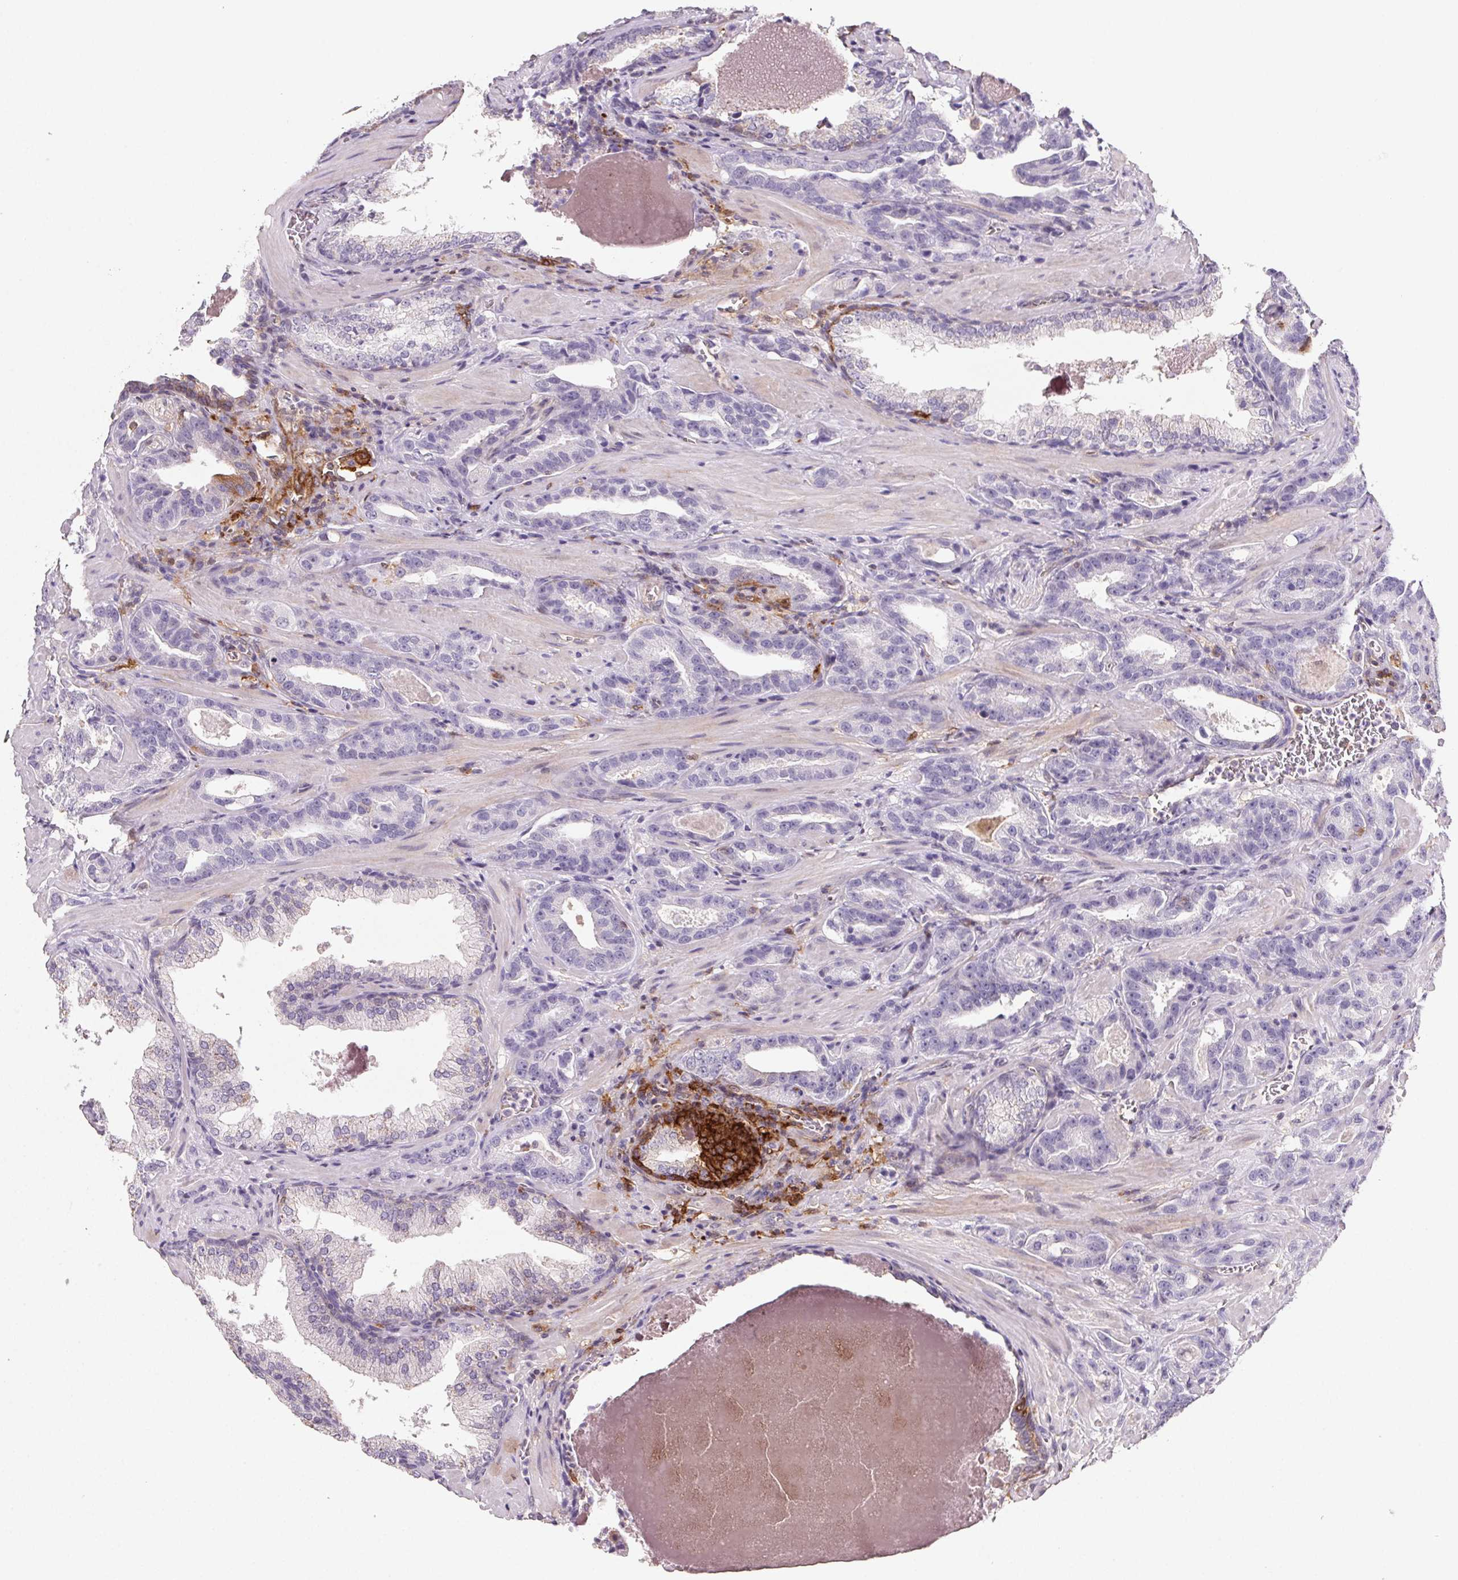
{"staining": {"intensity": "negative", "quantity": "none", "location": "none"}, "tissue": "prostate cancer", "cell_type": "Tumor cells", "image_type": "cancer", "snomed": [{"axis": "morphology", "description": "Adenocarcinoma, High grade"}, {"axis": "topography", "description": "Prostate"}], "caption": "An IHC micrograph of adenocarcinoma (high-grade) (prostate) is shown. There is no staining in tumor cells of adenocarcinoma (high-grade) (prostate). (Brightfield microscopy of DAB immunohistochemistry at high magnification).", "gene": "GBP1", "patient": {"sex": "male", "age": 65}}